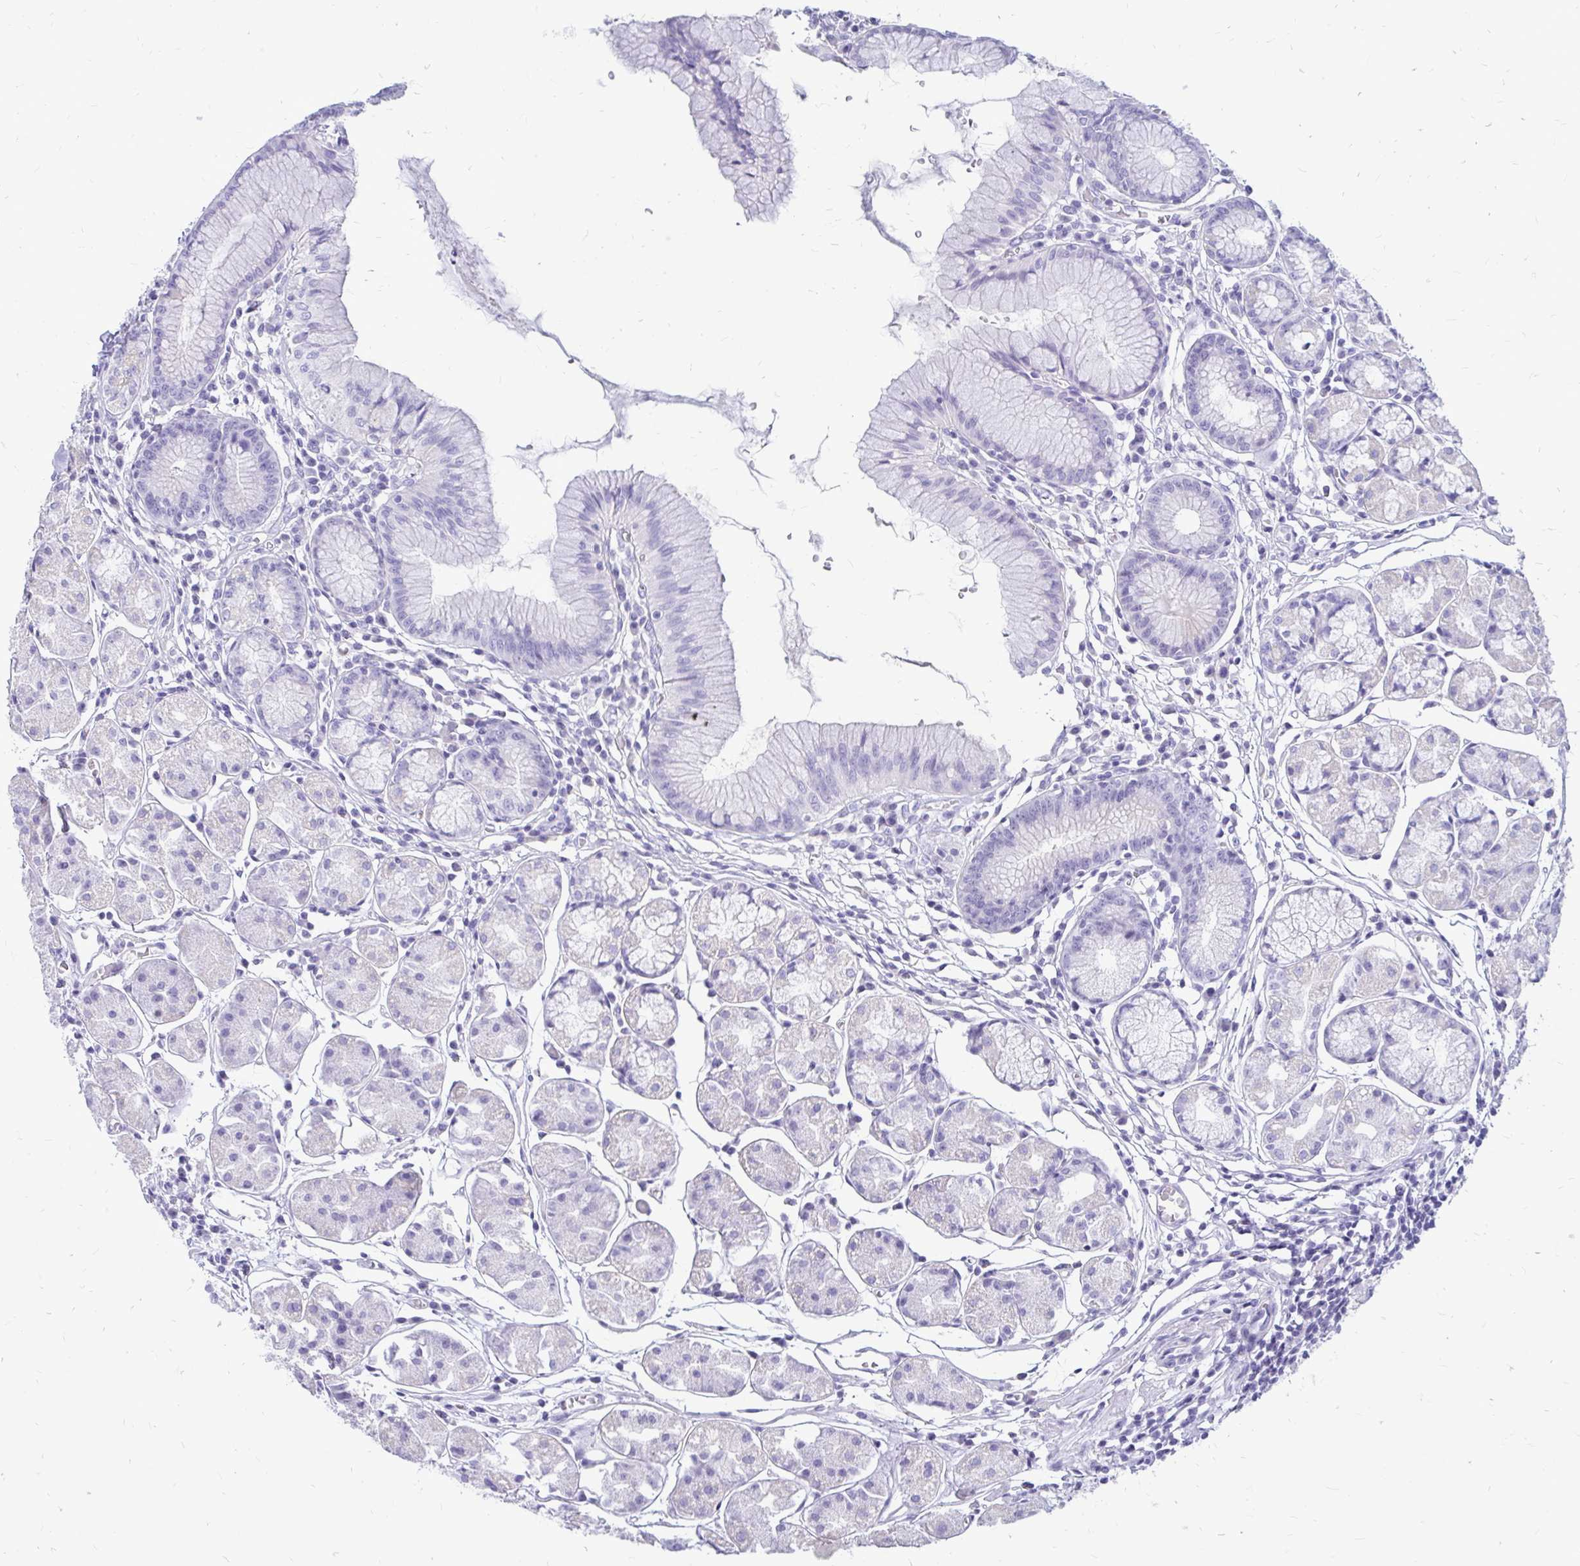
{"staining": {"intensity": "negative", "quantity": "none", "location": "none"}, "tissue": "stomach", "cell_type": "Glandular cells", "image_type": "normal", "snomed": [{"axis": "morphology", "description": "Normal tissue, NOS"}, {"axis": "topography", "description": "Stomach"}], "caption": "Immunohistochemical staining of unremarkable stomach demonstrates no significant staining in glandular cells. The staining is performed using DAB brown chromogen with nuclei counter-stained in using hematoxylin.", "gene": "NANOGNB", "patient": {"sex": "male", "age": 55}}